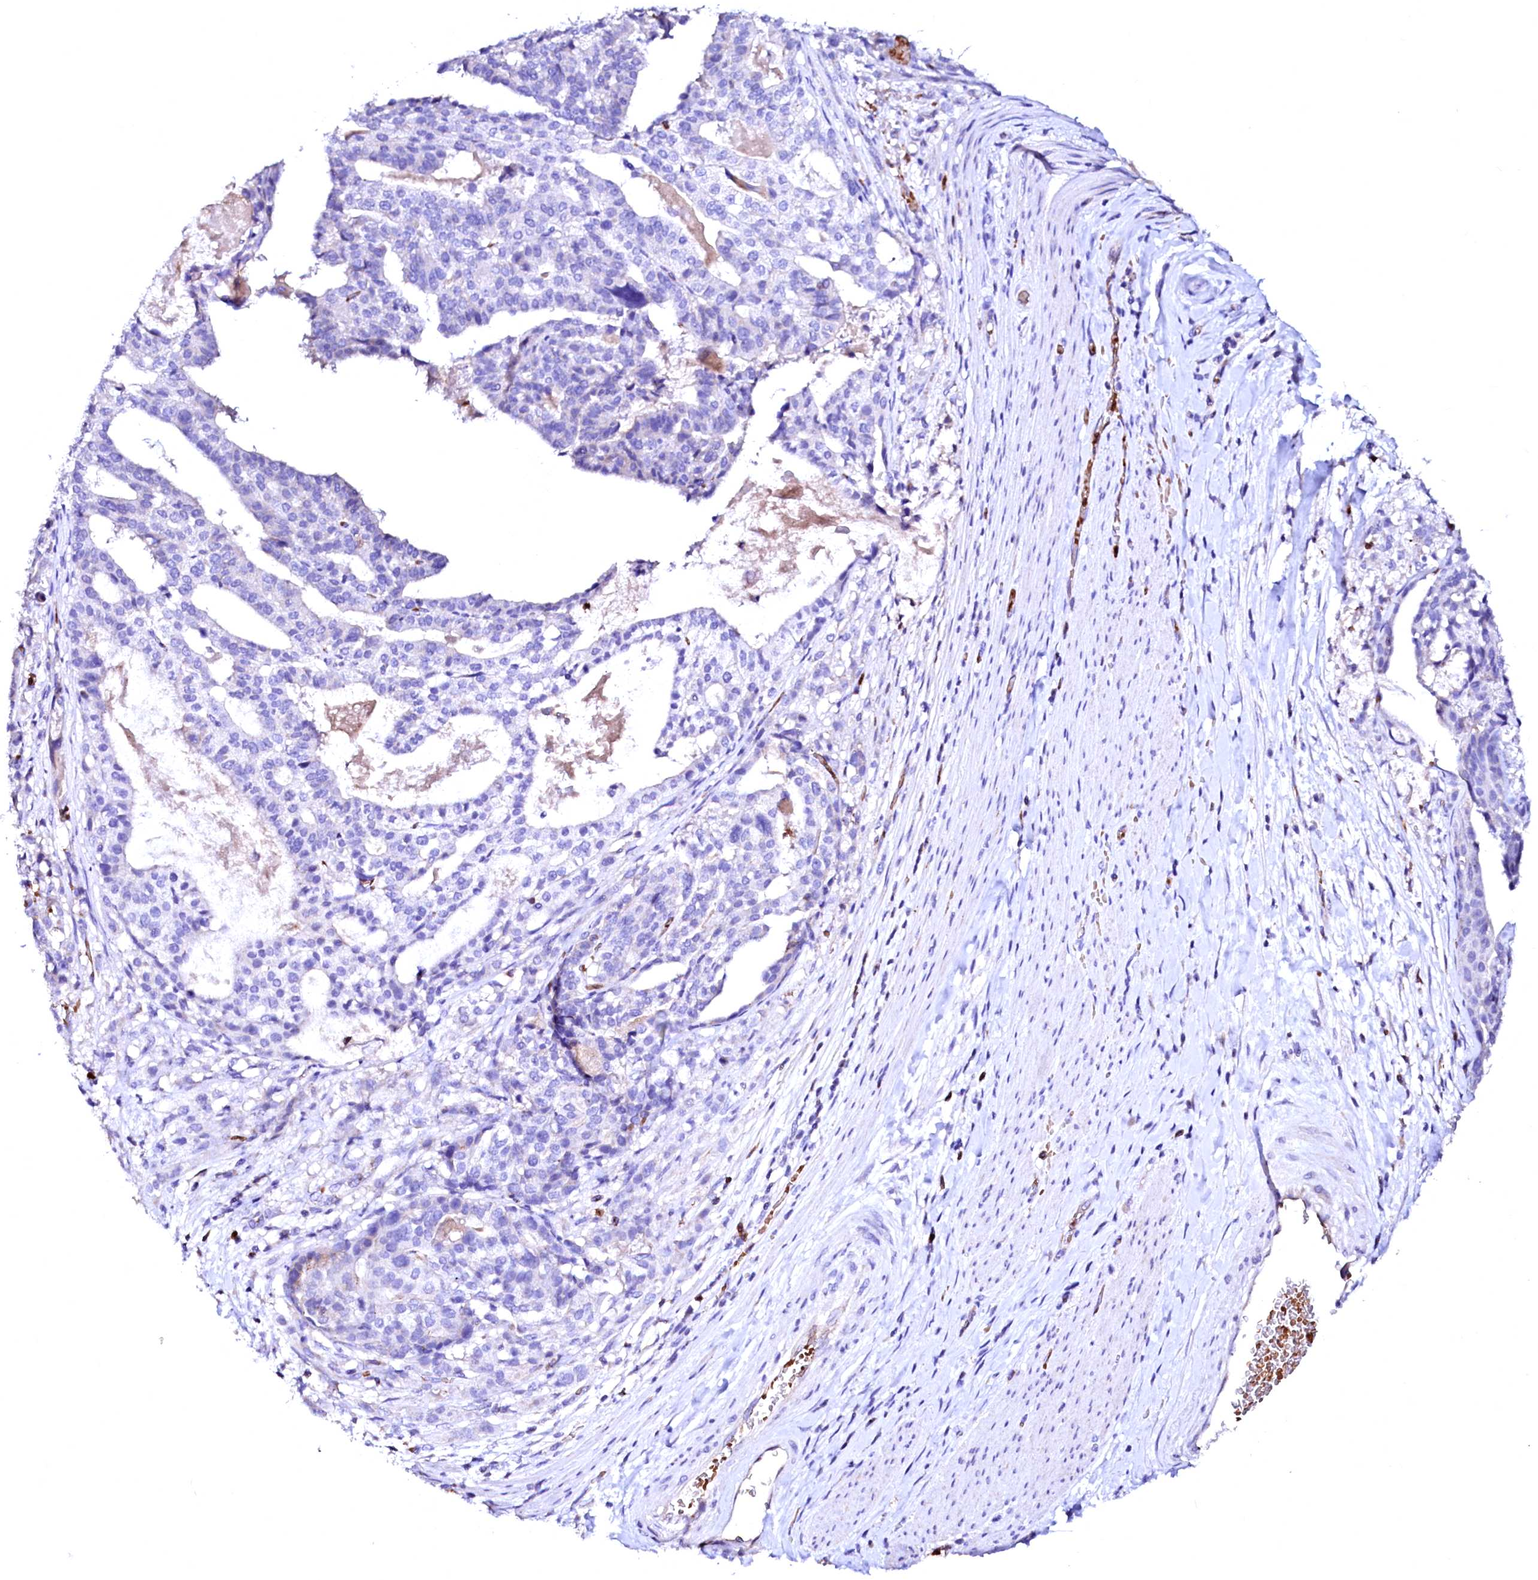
{"staining": {"intensity": "negative", "quantity": "none", "location": "none"}, "tissue": "stomach cancer", "cell_type": "Tumor cells", "image_type": "cancer", "snomed": [{"axis": "morphology", "description": "Adenocarcinoma, NOS"}, {"axis": "topography", "description": "Stomach"}], "caption": "The histopathology image demonstrates no significant positivity in tumor cells of stomach cancer. Nuclei are stained in blue.", "gene": "RAB27A", "patient": {"sex": "male", "age": 48}}